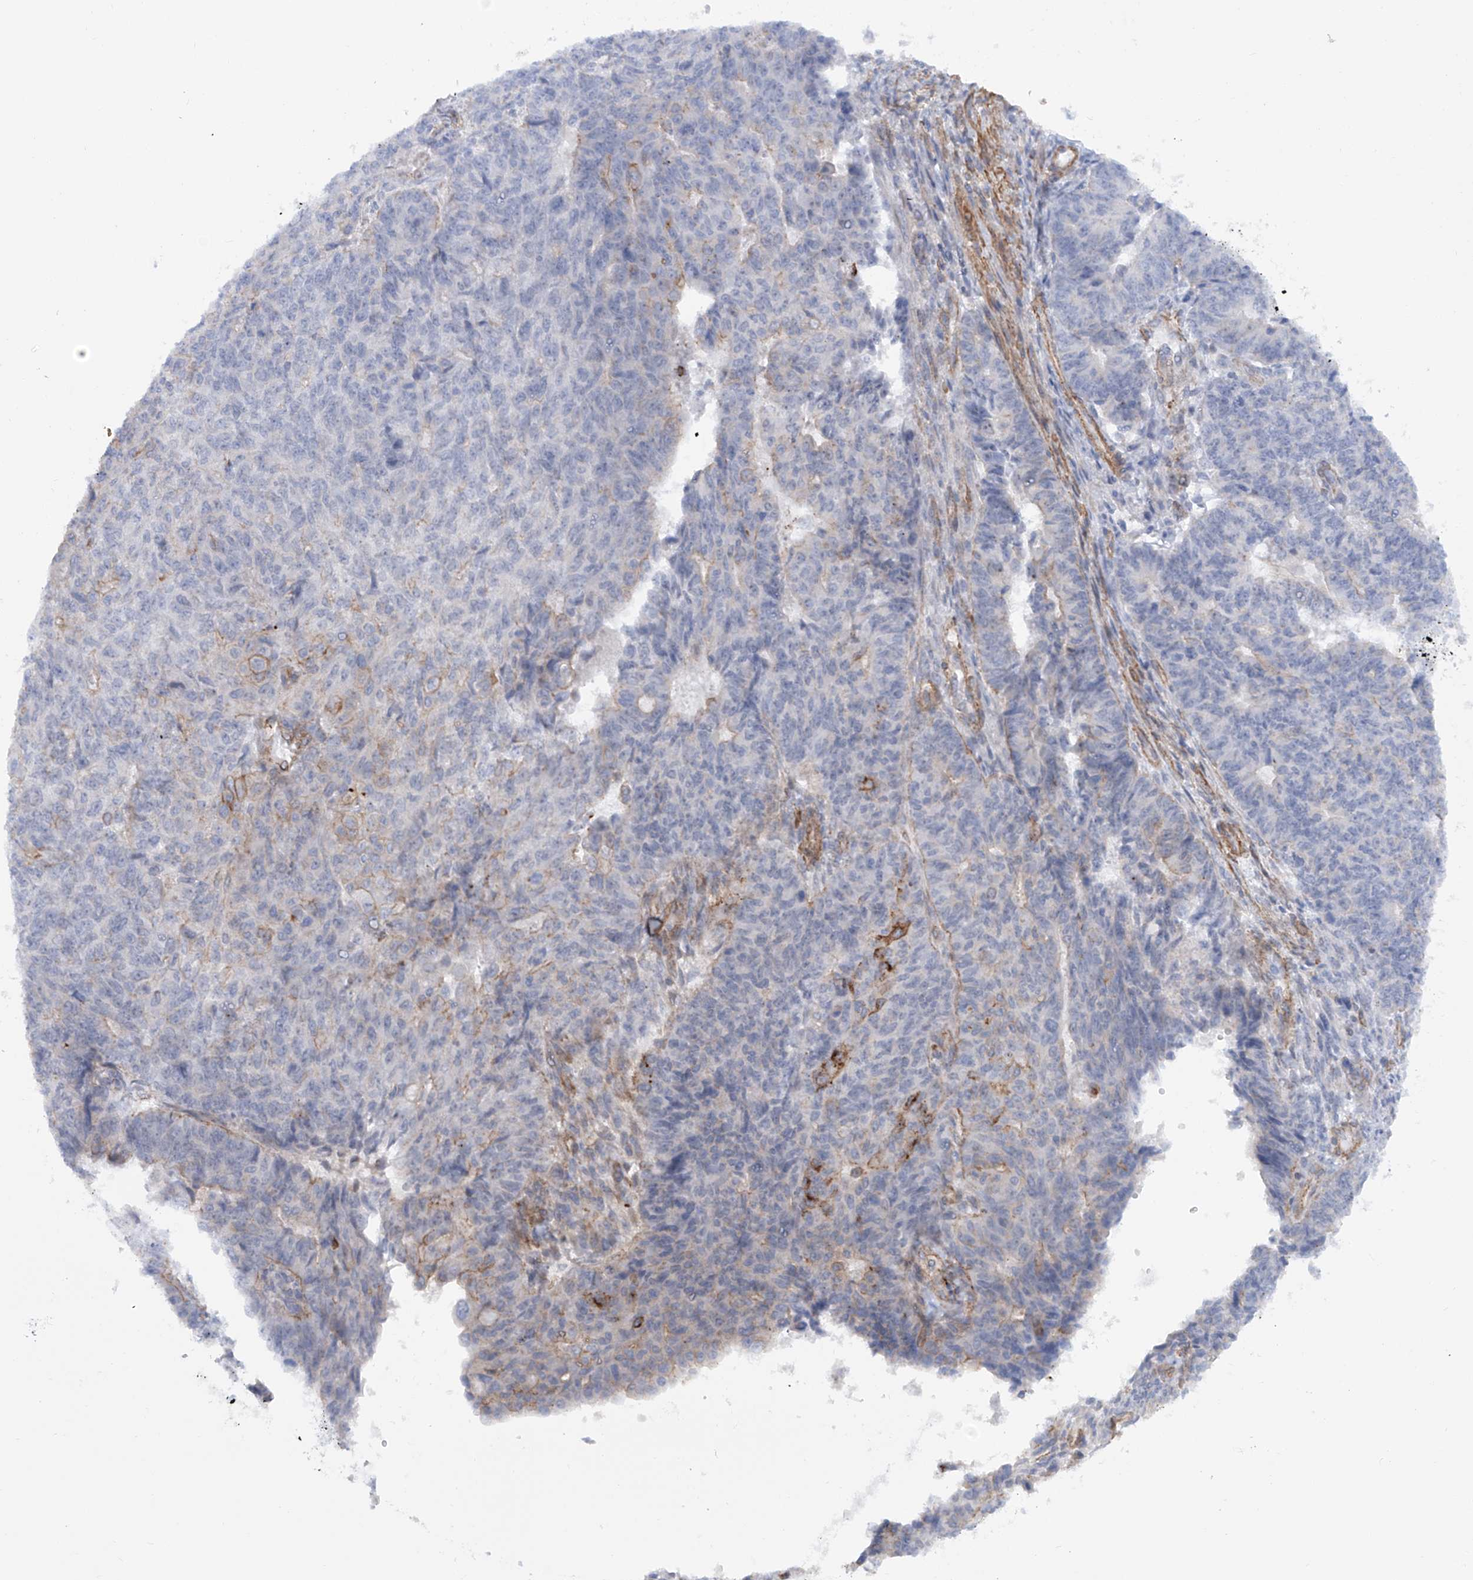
{"staining": {"intensity": "negative", "quantity": "none", "location": "none"}, "tissue": "endometrial cancer", "cell_type": "Tumor cells", "image_type": "cancer", "snomed": [{"axis": "morphology", "description": "Adenocarcinoma, NOS"}, {"axis": "topography", "description": "Endometrium"}], "caption": "A photomicrograph of endometrial cancer stained for a protein reveals no brown staining in tumor cells.", "gene": "ZNF490", "patient": {"sex": "female", "age": 32}}